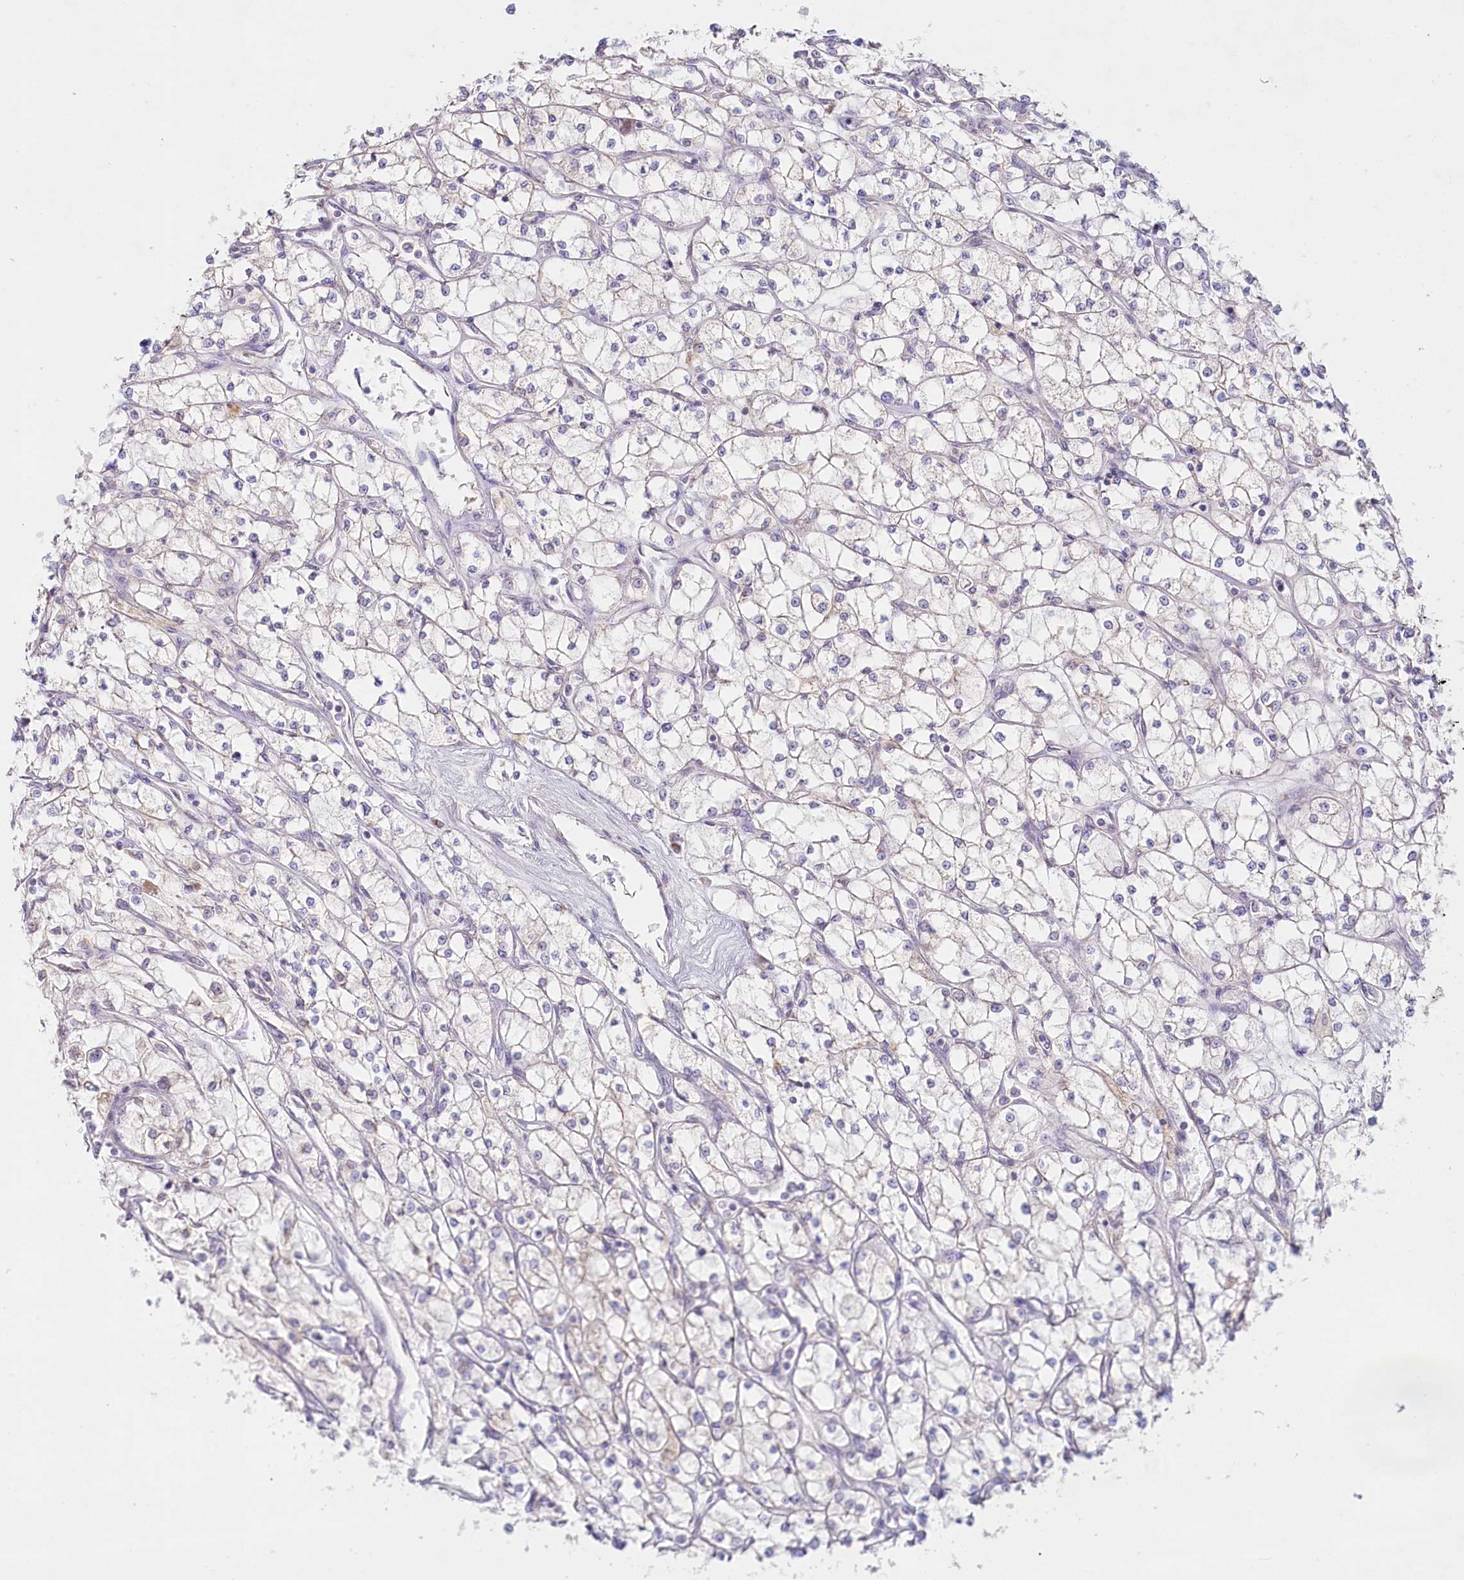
{"staining": {"intensity": "negative", "quantity": "none", "location": "none"}, "tissue": "renal cancer", "cell_type": "Tumor cells", "image_type": "cancer", "snomed": [{"axis": "morphology", "description": "Adenocarcinoma, NOS"}, {"axis": "topography", "description": "Kidney"}], "caption": "This is an immunohistochemistry (IHC) micrograph of human renal adenocarcinoma. There is no expression in tumor cells.", "gene": "PSAPL1", "patient": {"sex": "male", "age": 80}}